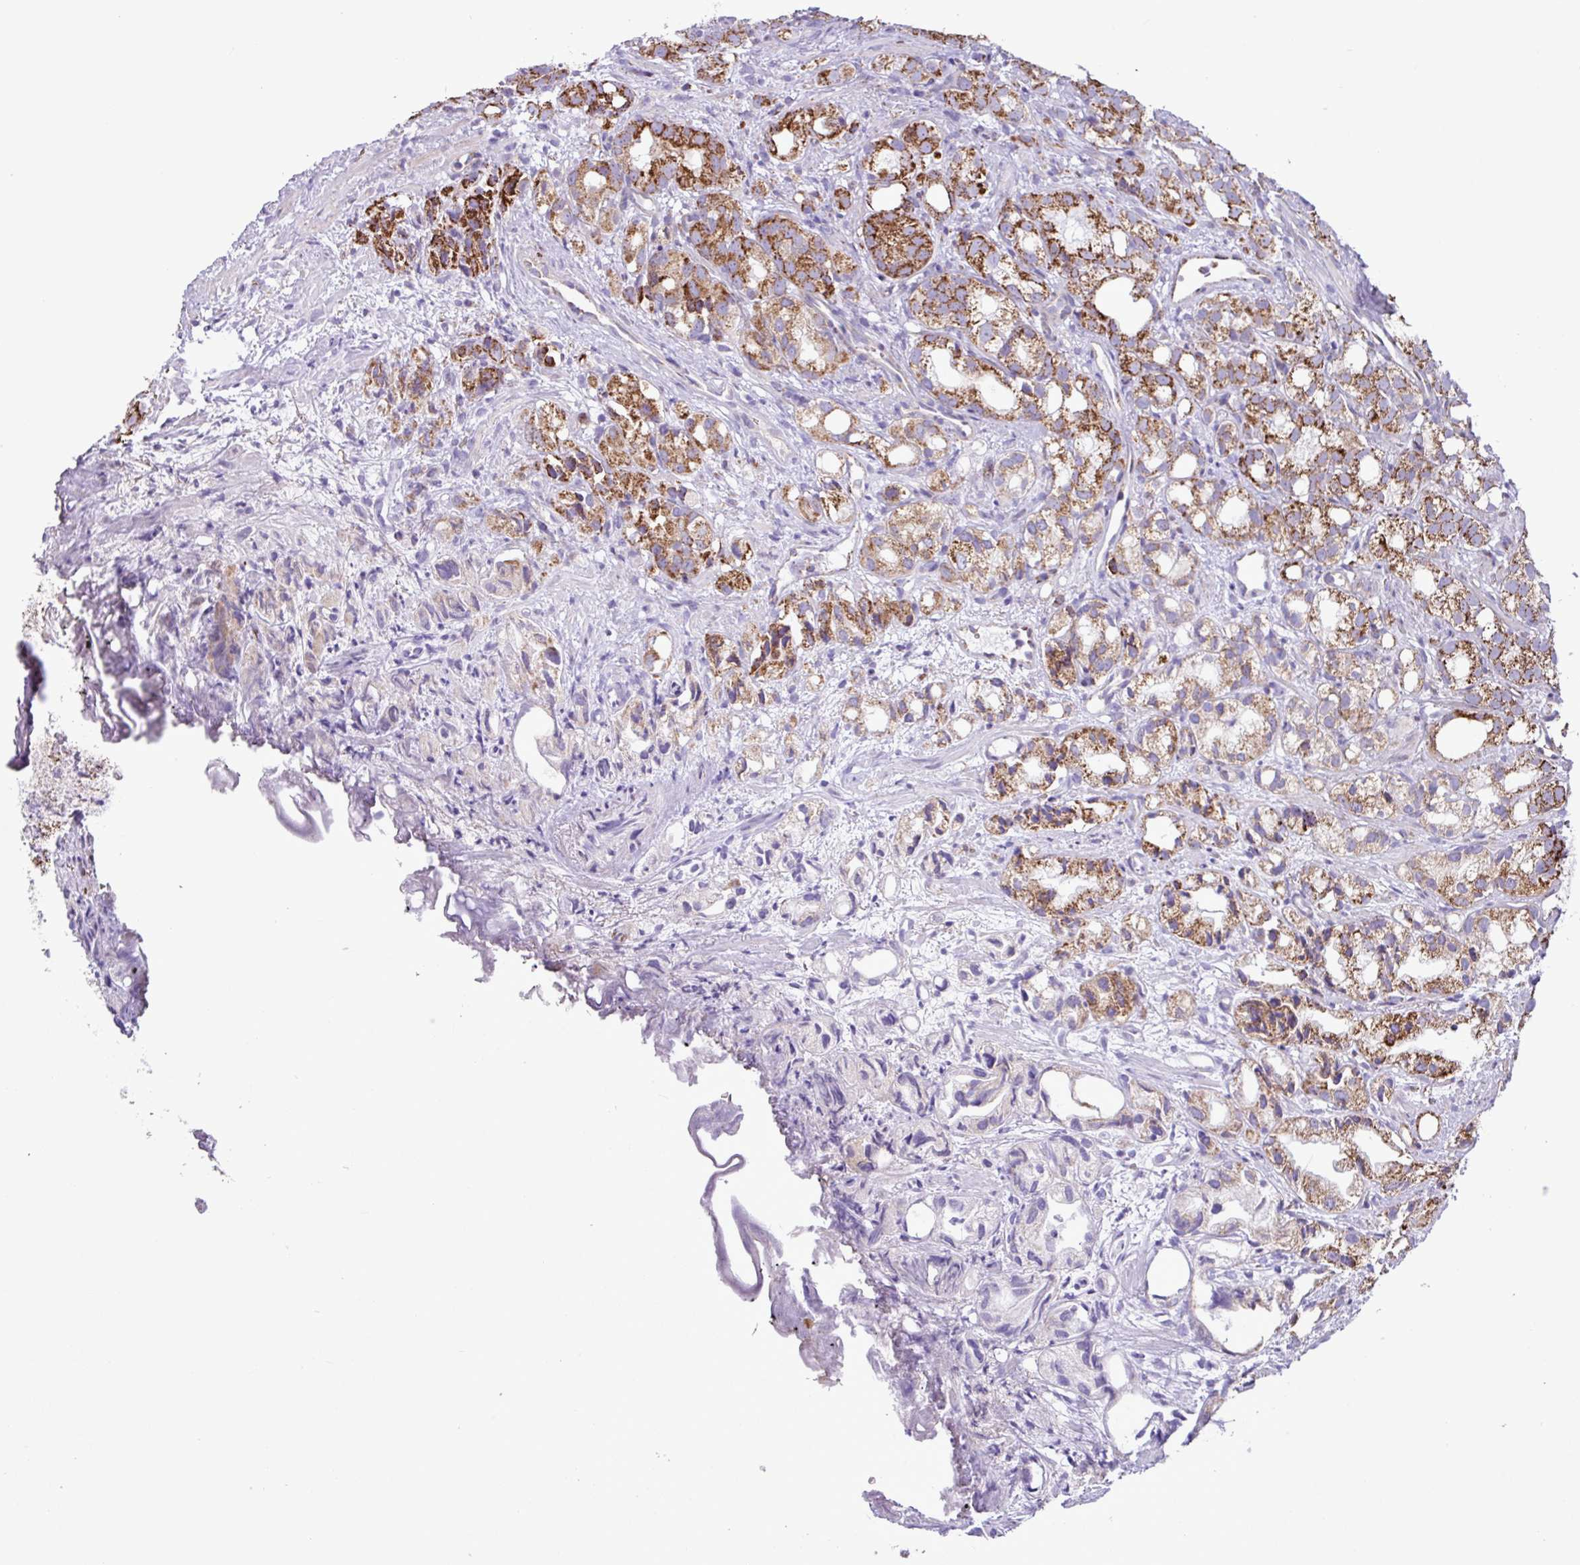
{"staining": {"intensity": "moderate", "quantity": ">75%", "location": "cytoplasmic/membranous"}, "tissue": "prostate cancer", "cell_type": "Tumor cells", "image_type": "cancer", "snomed": [{"axis": "morphology", "description": "Adenocarcinoma, High grade"}, {"axis": "topography", "description": "Prostate"}], "caption": "Immunohistochemistry image of neoplastic tissue: human adenocarcinoma (high-grade) (prostate) stained using IHC reveals medium levels of moderate protein expression localized specifically in the cytoplasmic/membranous of tumor cells, appearing as a cytoplasmic/membranous brown color.", "gene": "RTL3", "patient": {"sex": "male", "age": 82}}